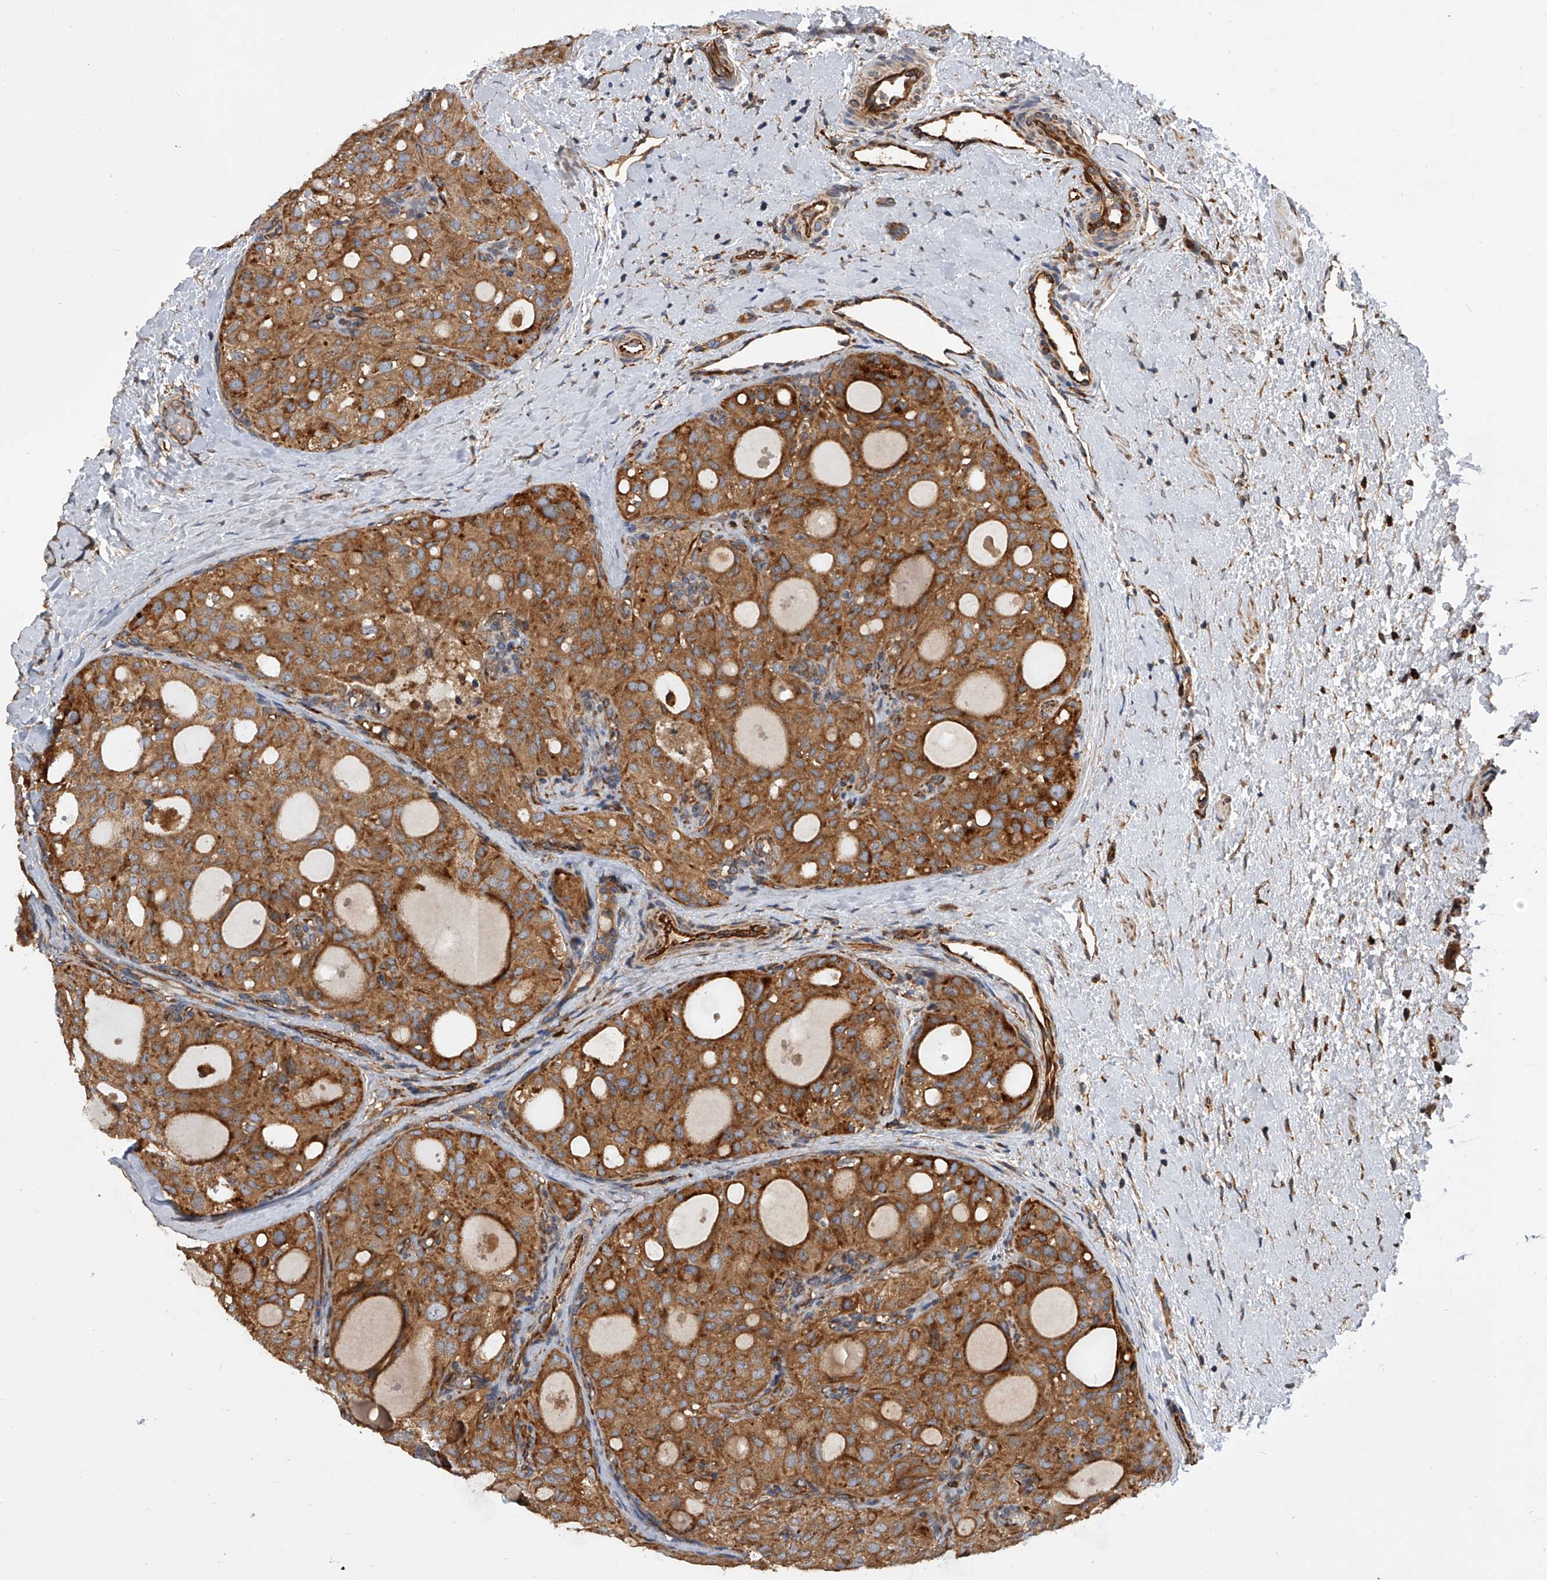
{"staining": {"intensity": "moderate", "quantity": ">75%", "location": "cytoplasmic/membranous"}, "tissue": "thyroid cancer", "cell_type": "Tumor cells", "image_type": "cancer", "snomed": [{"axis": "morphology", "description": "Follicular adenoma carcinoma, NOS"}, {"axis": "topography", "description": "Thyroid gland"}], "caption": "Immunohistochemical staining of thyroid follicular adenoma carcinoma displays medium levels of moderate cytoplasmic/membranous positivity in about >75% of tumor cells.", "gene": "EXOC4", "patient": {"sex": "male", "age": 75}}